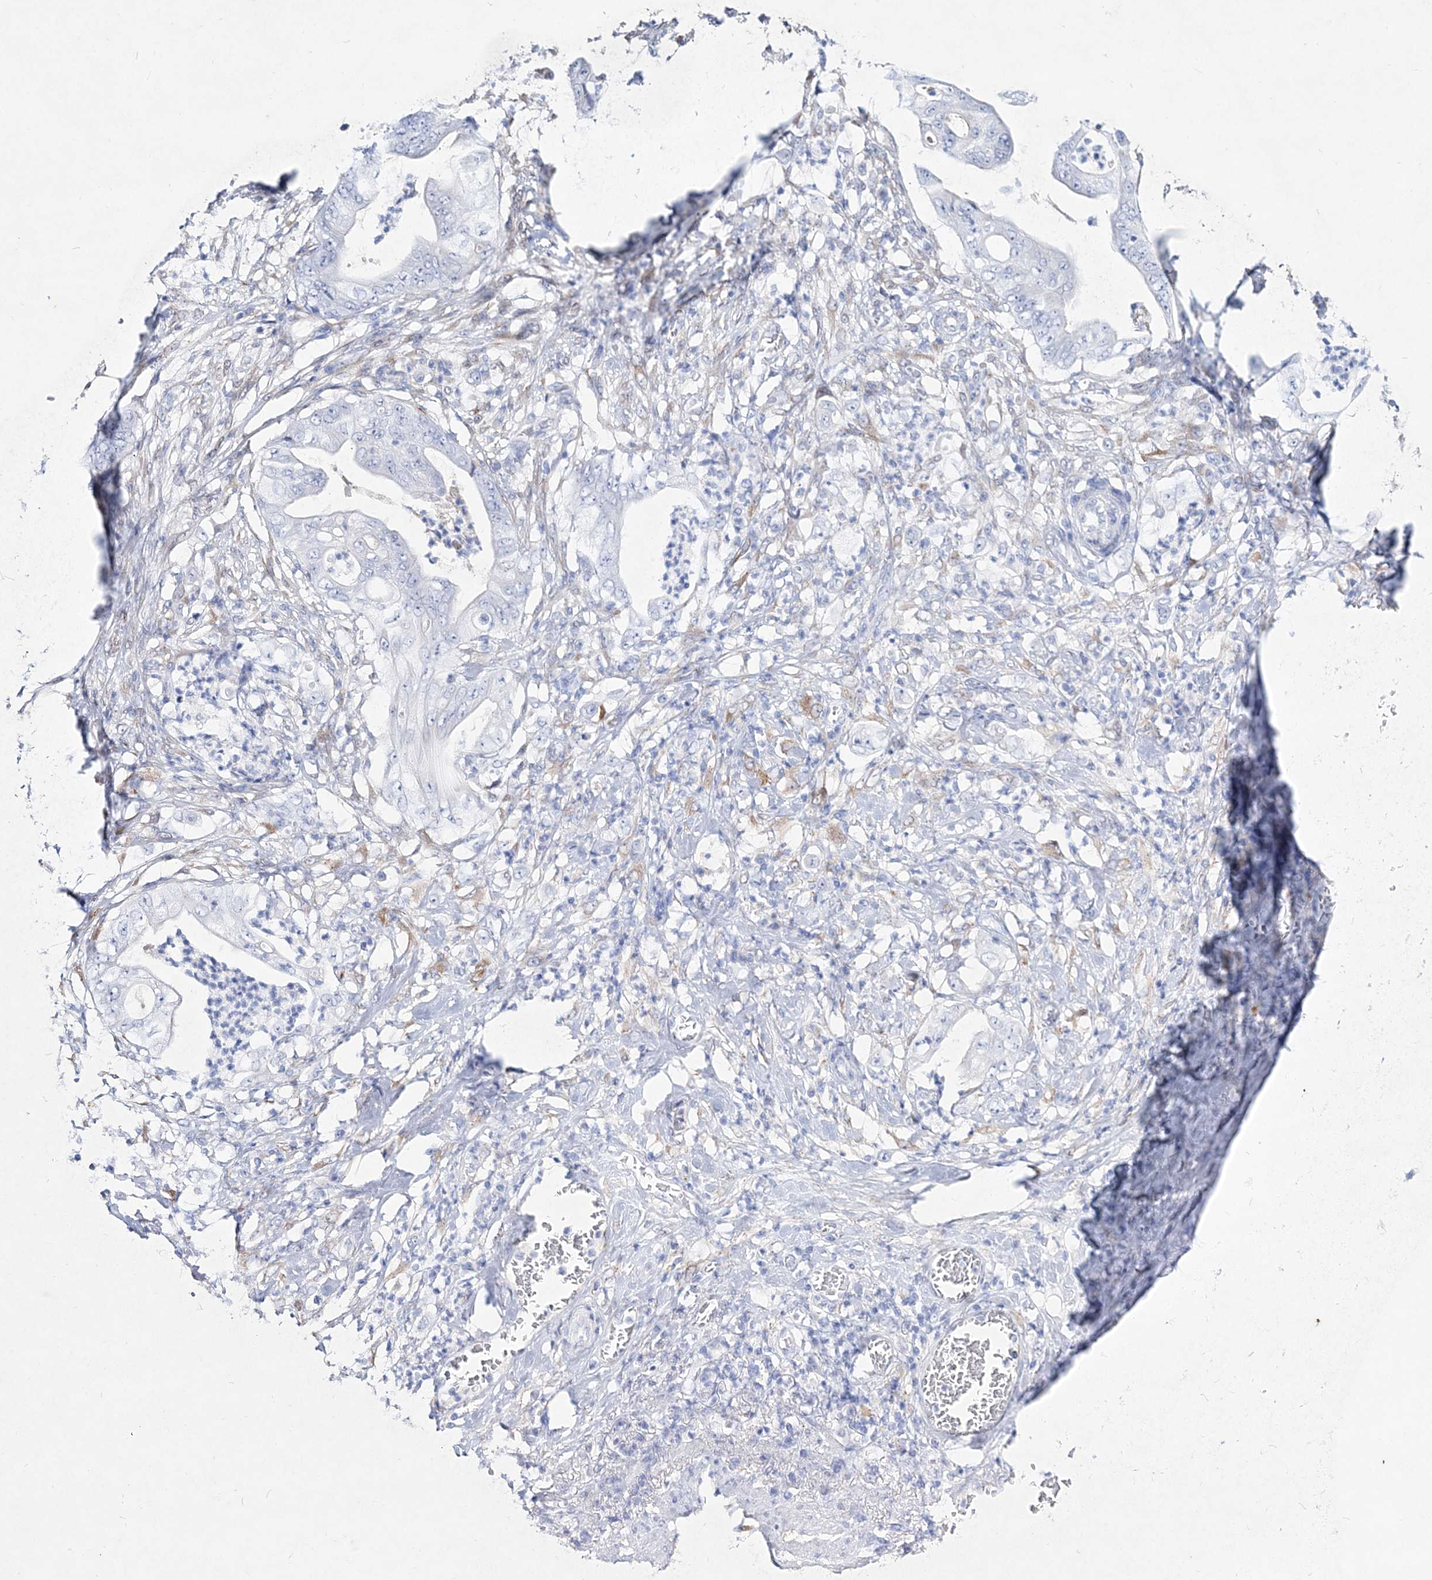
{"staining": {"intensity": "negative", "quantity": "none", "location": "none"}, "tissue": "stomach cancer", "cell_type": "Tumor cells", "image_type": "cancer", "snomed": [{"axis": "morphology", "description": "Adenocarcinoma, NOS"}, {"axis": "topography", "description": "Stomach"}], "caption": "High magnification brightfield microscopy of stomach cancer (adenocarcinoma) stained with DAB (3,3'-diaminobenzidine) (brown) and counterstained with hematoxylin (blue): tumor cells show no significant expression.", "gene": "SPINK7", "patient": {"sex": "female", "age": 73}}